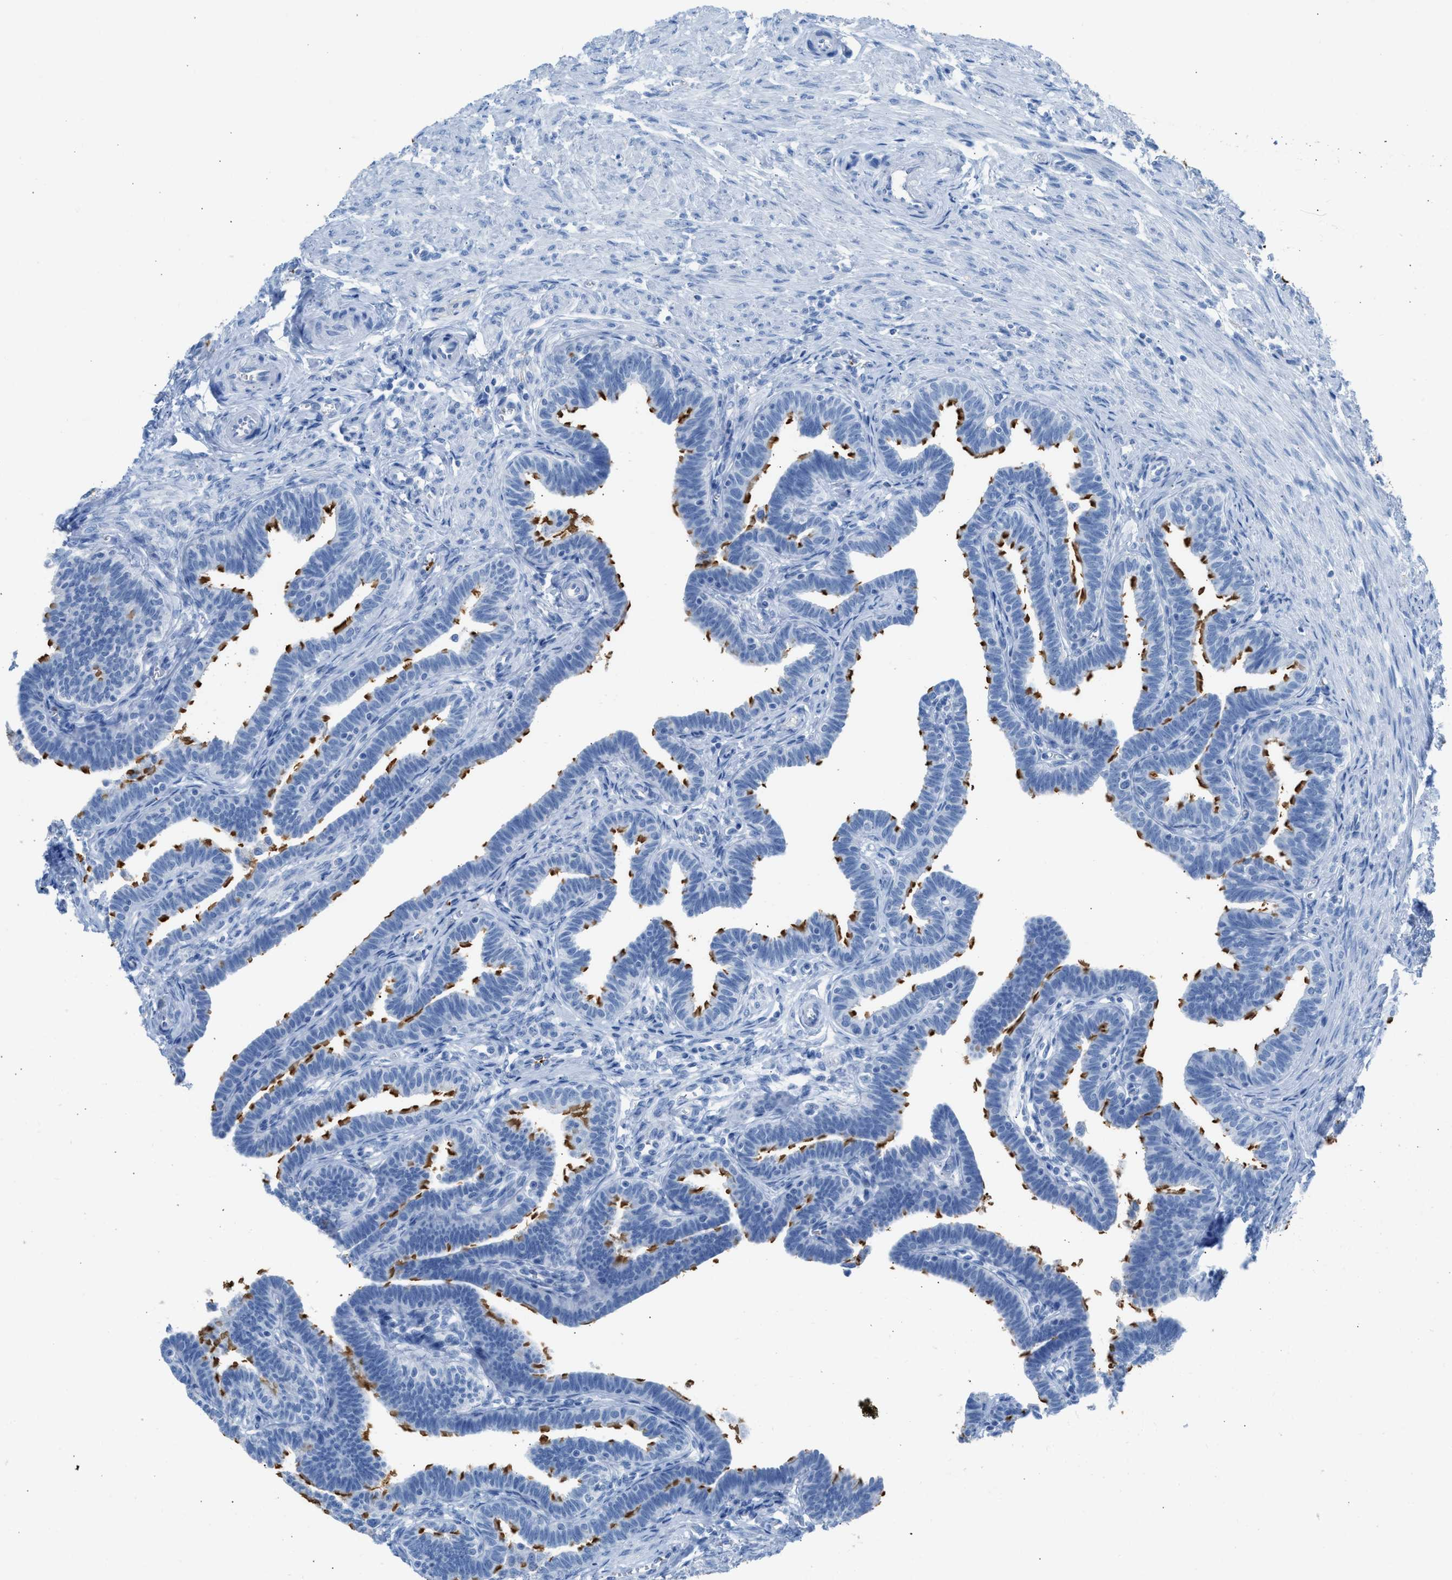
{"staining": {"intensity": "strong", "quantity": "25%-75%", "location": "cytoplasmic/membranous"}, "tissue": "fallopian tube", "cell_type": "Glandular cells", "image_type": "normal", "snomed": [{"axis": "morphology", "description": "Normal tissue, NOS"}, {"axis": "topography", "description": "Fallopian tube"}, {"axis": "topography", "description": "Ovary"}], "caption": "Glandular cells display high levels of strong cytoplasmic/membranous staining in about 25%-75% of cells in normal human fallopian tube.", "gene": "FAIM2", "patient": {"sex": "female", "age": 23}}